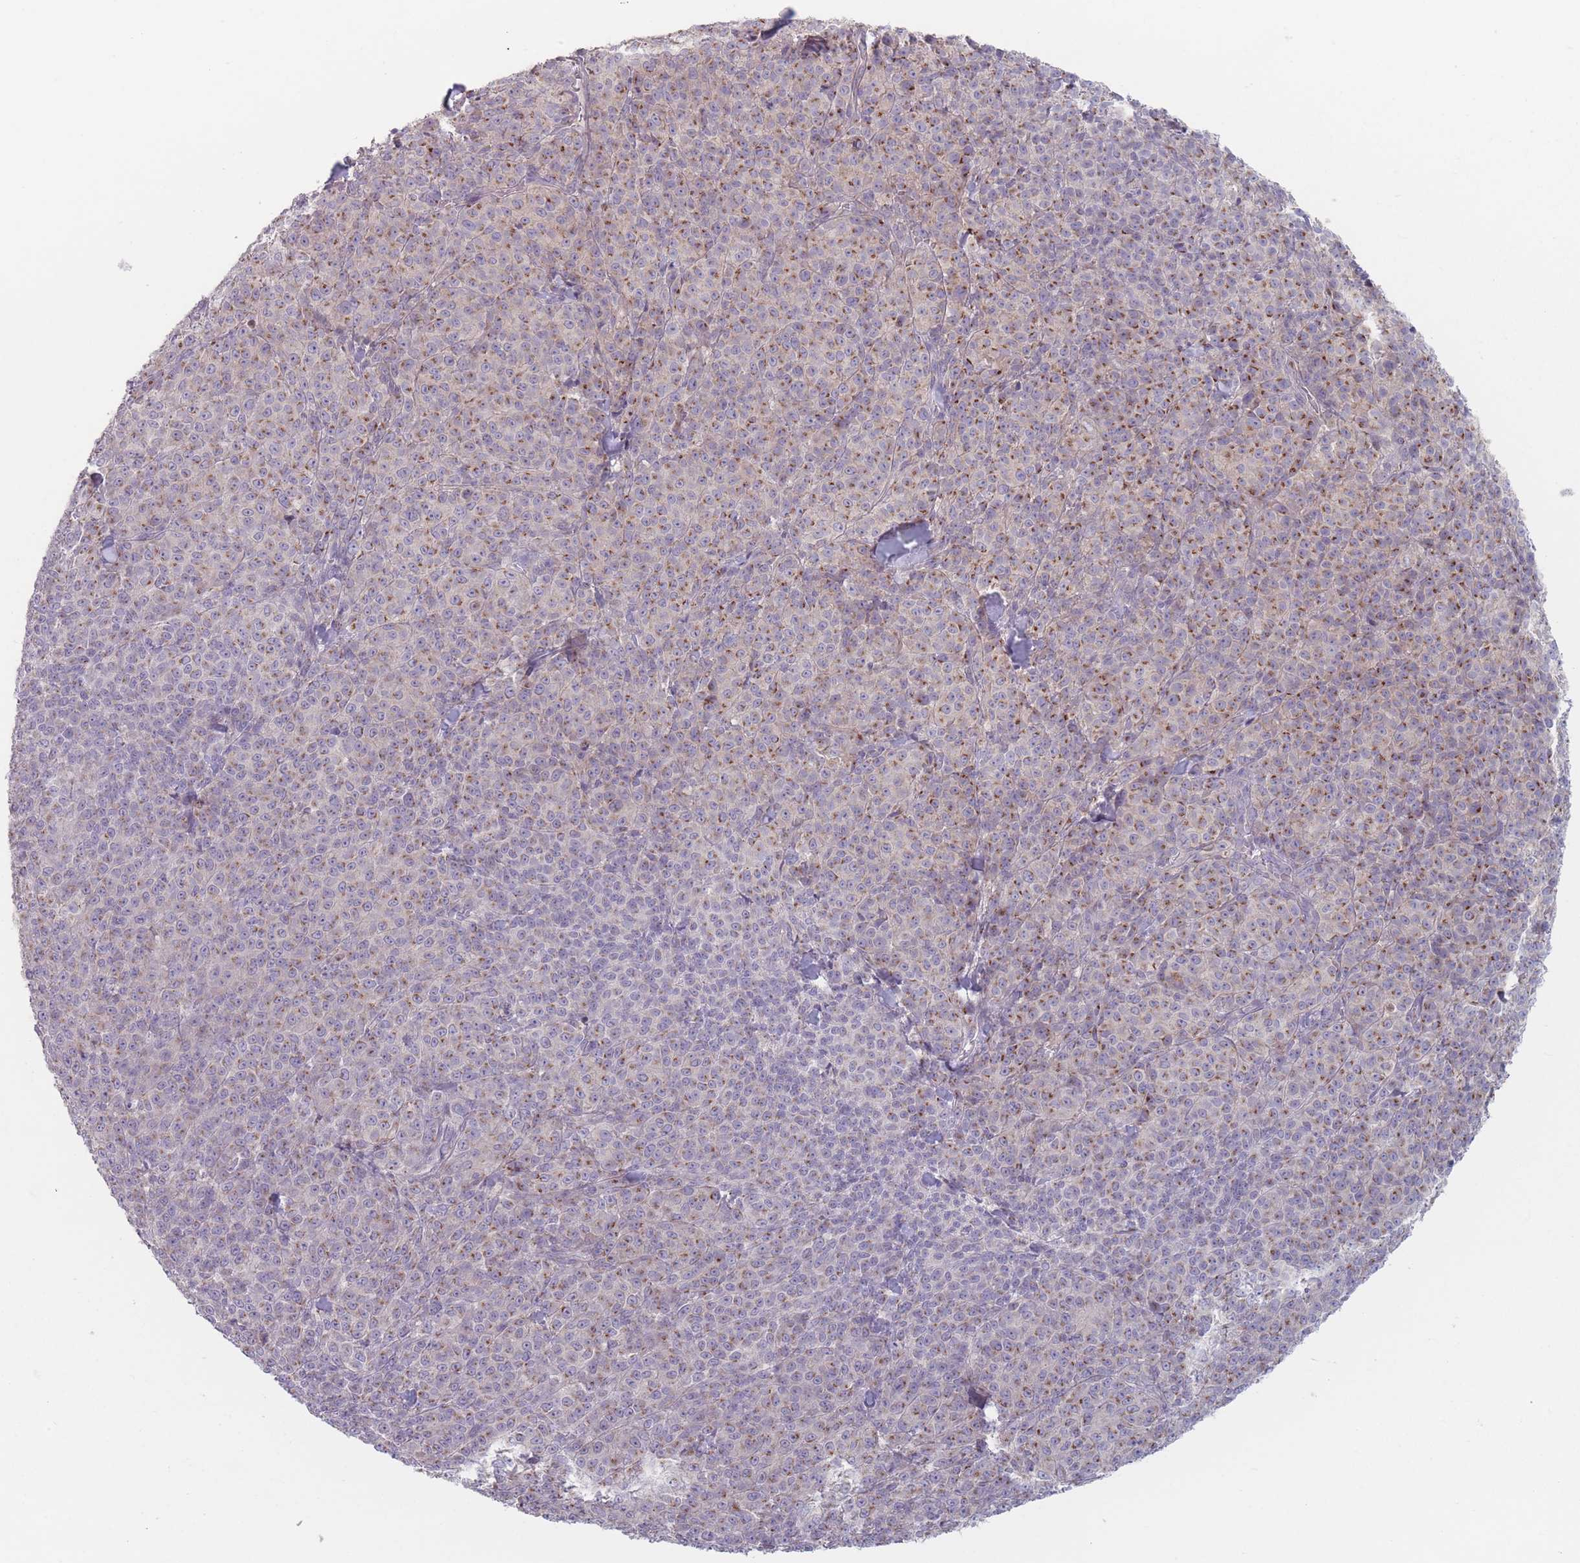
{"staining": {"intensity": "moderate", "quantity": "25%-75%", "location": "cytoplasmic/membranous"}, "tissue": "melanoma", "cell_type": "Tumor cells", "image_type": "cancer", "snomed": [{"axis": "morphology", "description": "Normal tissue, NOS"}, {"axis": "morphology", "description": "Malignant melanoma, NOS"}, {"axis": "topography", "description": "Skin"}], "caption": "Melanoma was stained to show a protein in brown. There is medium levels of moderate cytoplasmic/membranous positivity in approximately 25%-75% of tumor cells.", "gene": "AKAIN1", "patient": {"sex": "female", "age": 34}}